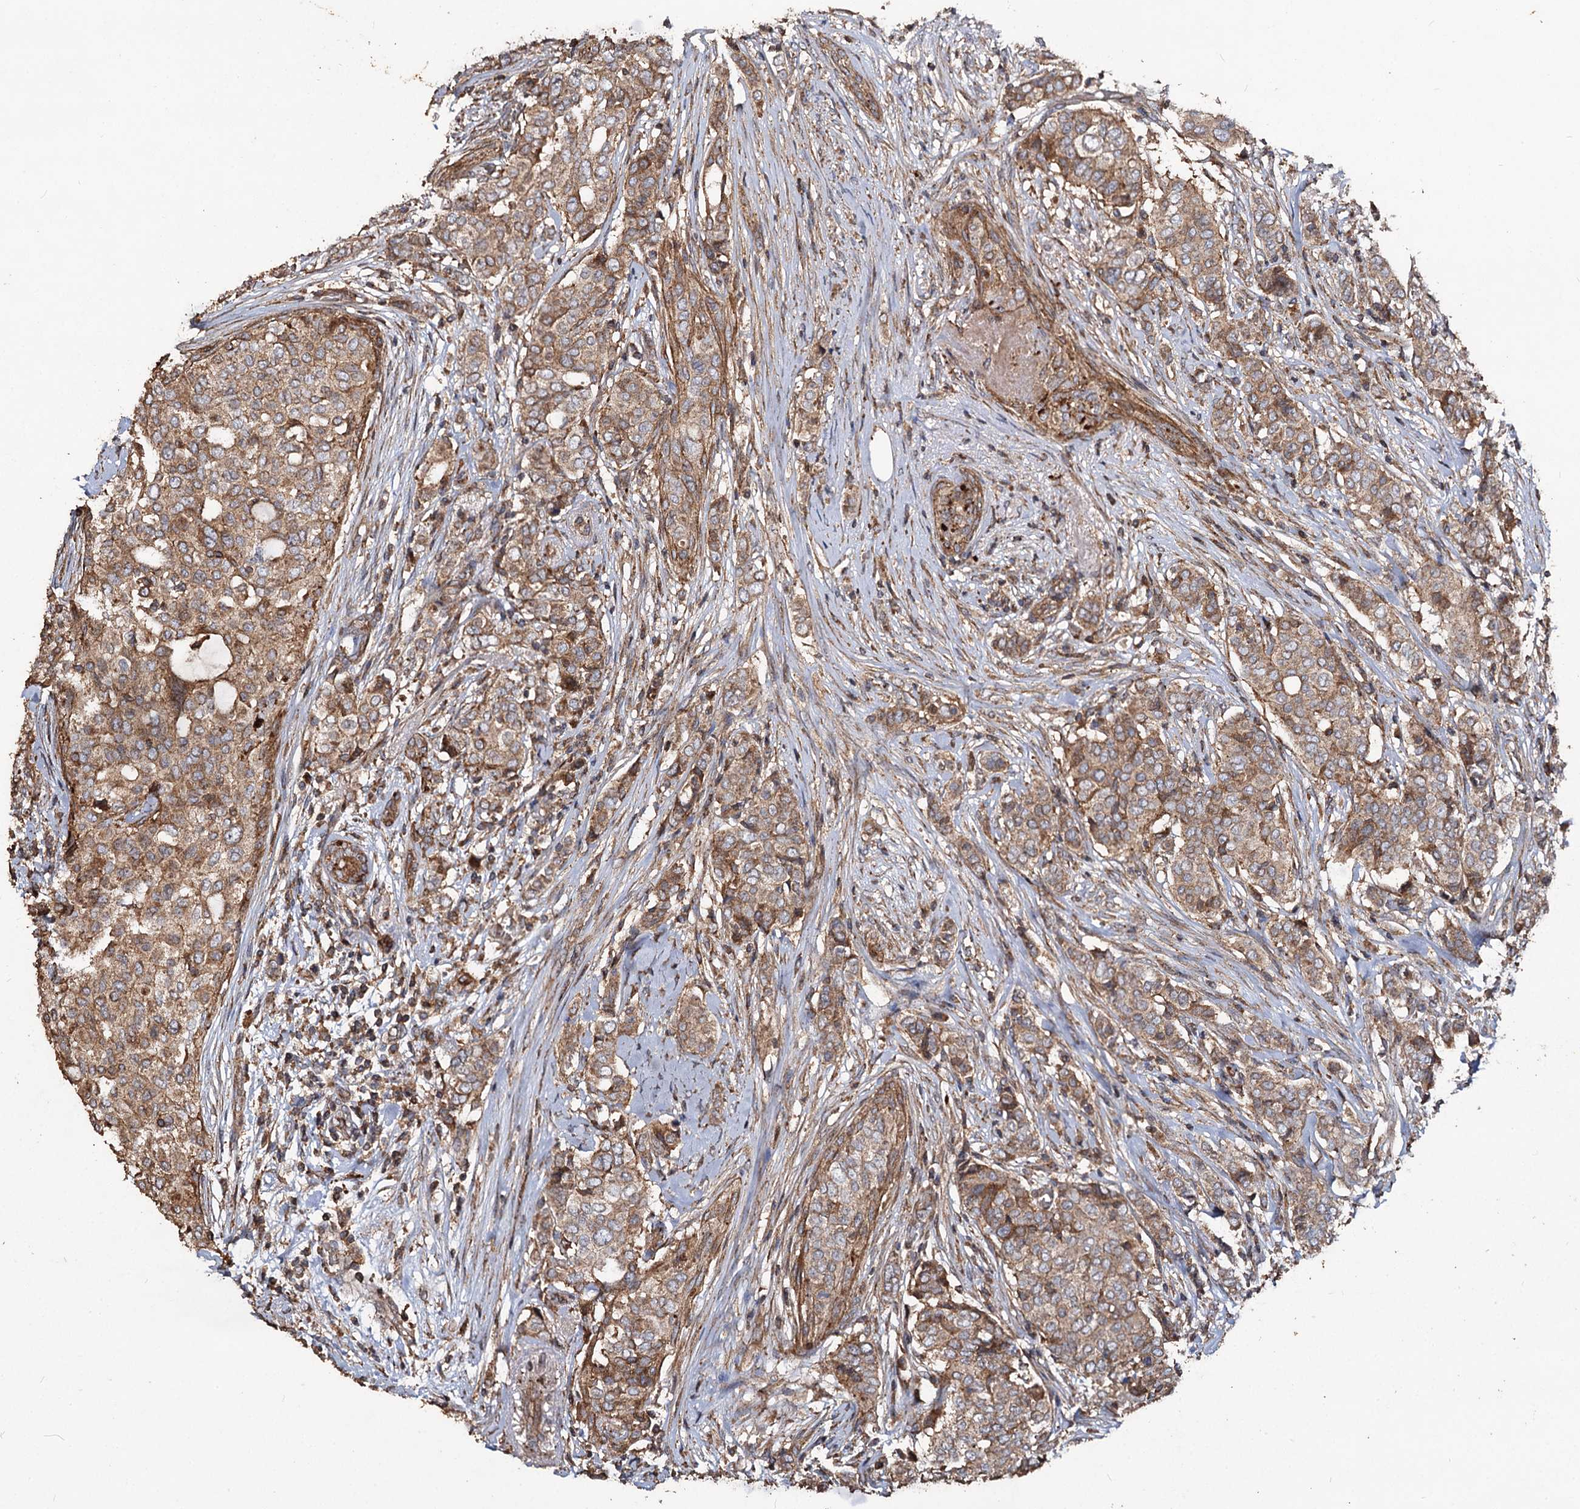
{"staining": {"intensity": "moderate", "quantity": ">75%", "location": "cytoplasmic/membranous"}, "tissue": "breast cancer", "cell_type": "Tumor cells", "image_type": "cancer", "snomed": [{"axis": "morphology", "description": "Lobular carcinoma"}, {"axis": "topography", "description": "Breast"}], "caption": "A histopathology image of human breast cancer stained for a protein exhibits moderate cytoplasmic/membranous brown staining in tumor cells.", "gene": "NOTCH2NLA", "patient": {"sex": "female", "age": 51}}